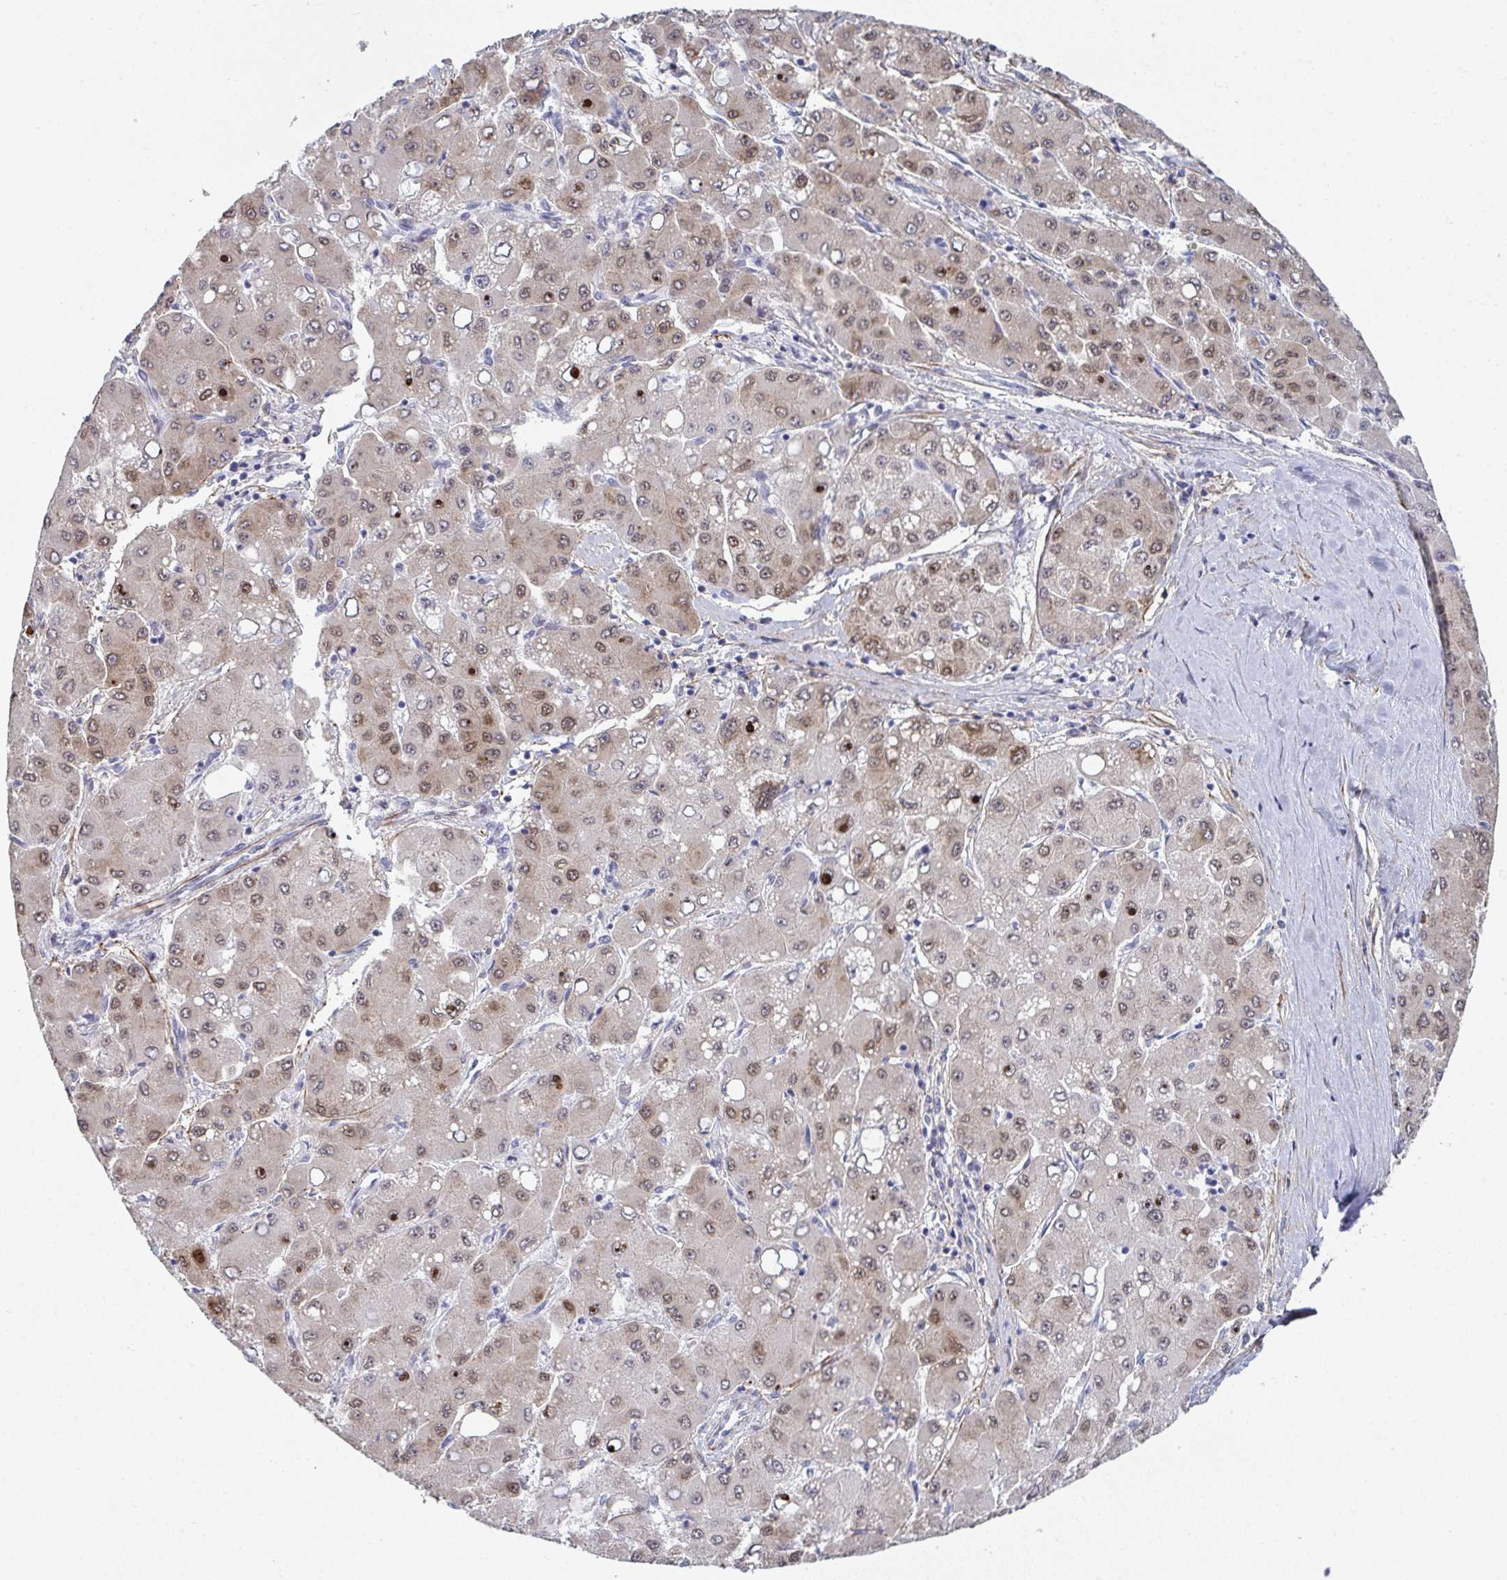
{"staining": {"intensity": "weak", "quantity": "25%-75%", "location": "nuclear"}, "tissue": "liver cancer", "cell_type": "Tumor cells", "image_type": "cancer", "snomed": [{"axis": "morphology", "description": "Carcinoma, Hepatocellular, NOS"}, {"axis": "topography", "description": "Liver"}], "caption": "Human liver hepatocellular carcinoma stained with a brown dye displays weak nuclear positive positivity in approximately 25%-75% of tumor cells.", "gene": "A1CF", "patient": {"sex": "male", "age": 40}}